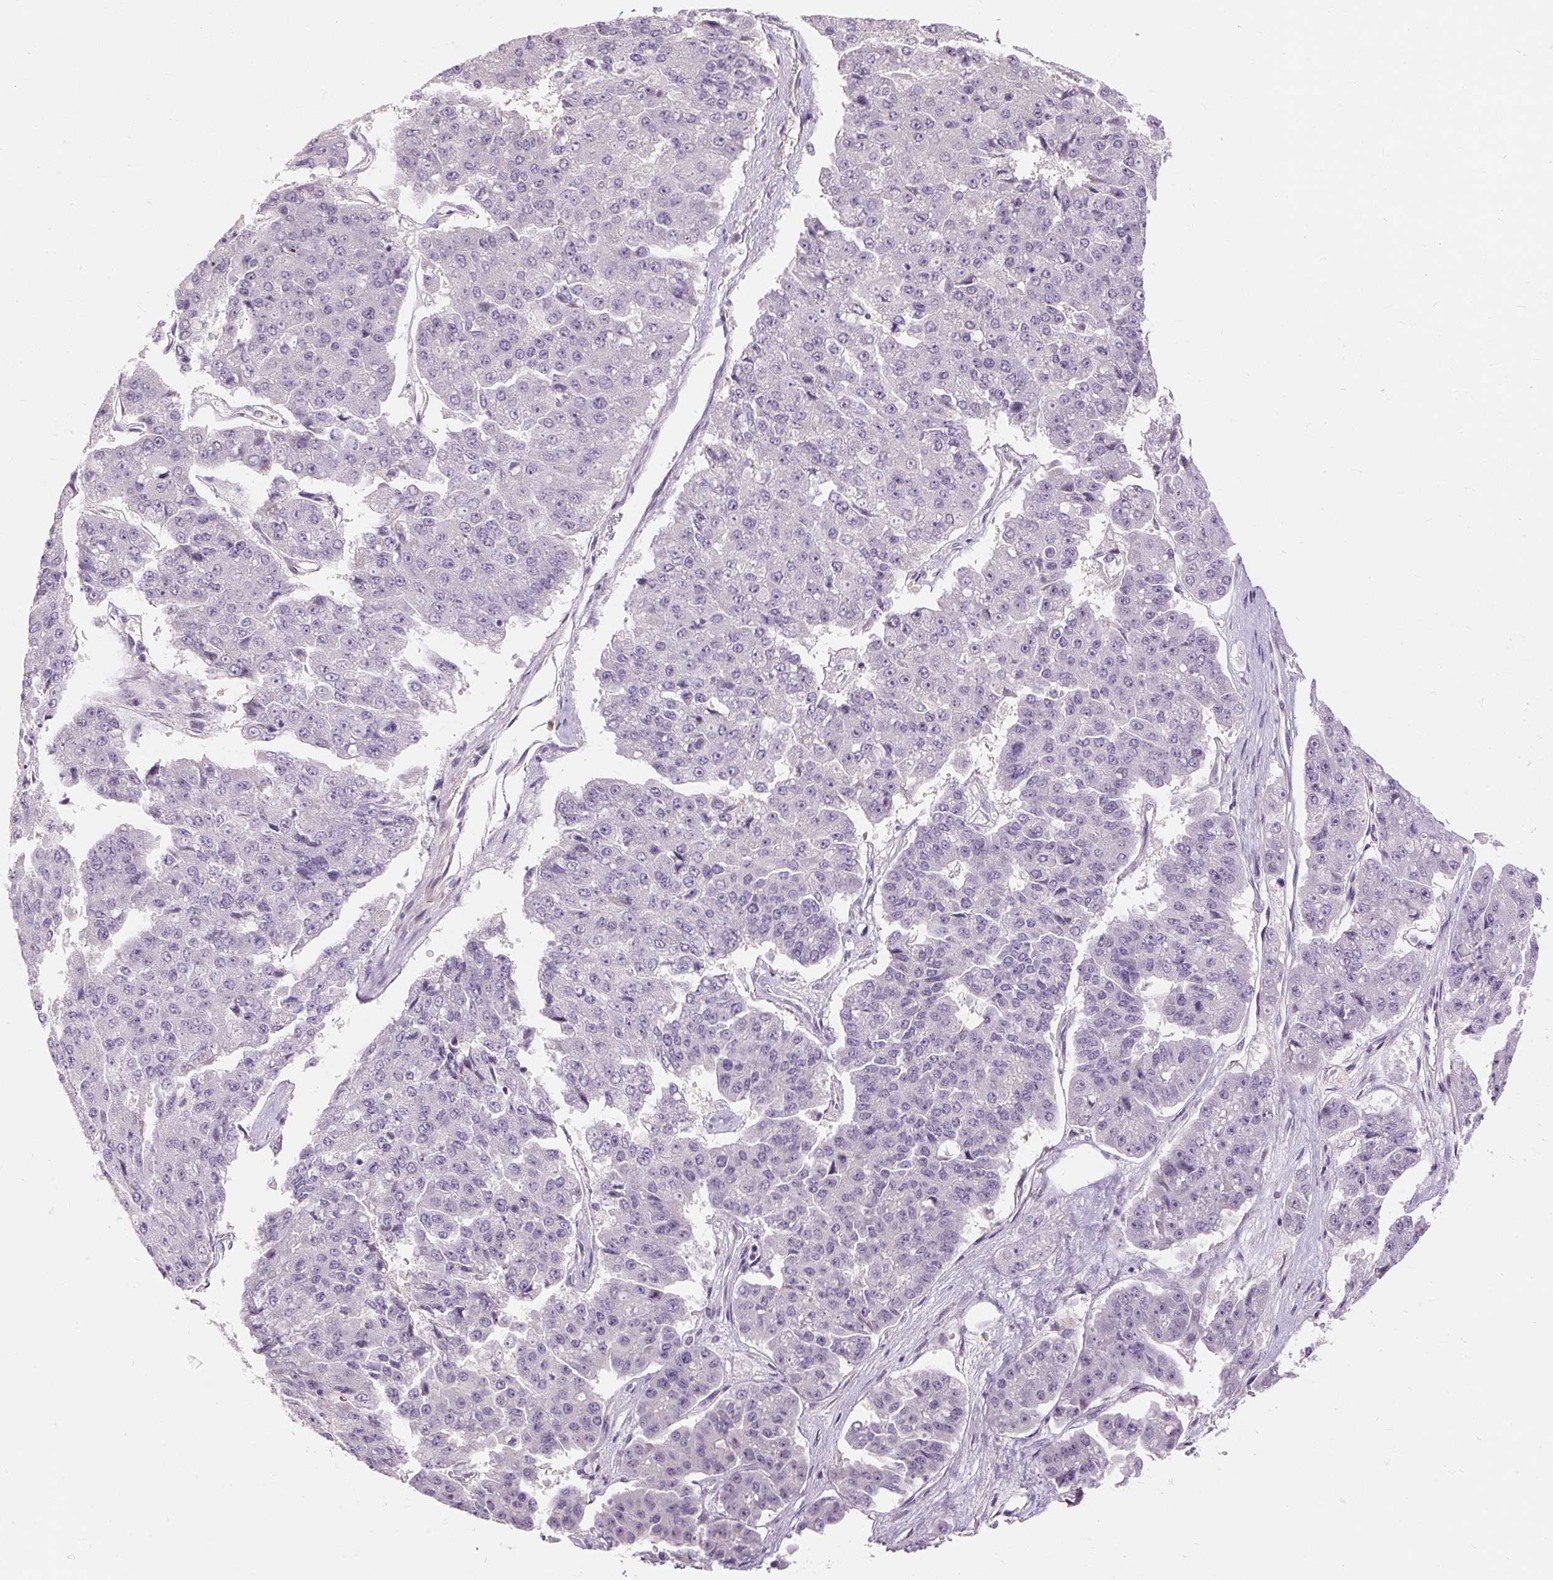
{"staining": {"intensity": "negative", "quantity": "none", "location": "none"}, "tissue": "pancreatic cancer", "cell_type": "Tumor cells", "image_type": "cancer", "snomed": [{"axis": "morphology", "description": "Adenocarcinoma, NOS"}, {"axis": "topography", "description": "Pancreas"}], "caption": "Immunohistochemistry of pancreatic cancer (adenocarcinoma) displays no positivity in tumor cells. The staining was performed using DAB (3,3'-diaminobenzidine) to visualize the protein expression in brown, while the nuclei were stained in blue with hematoxylin (Magnification: 20x).", "gene": "CAPN3", "patient": {"sex": "male", "age": 50}}